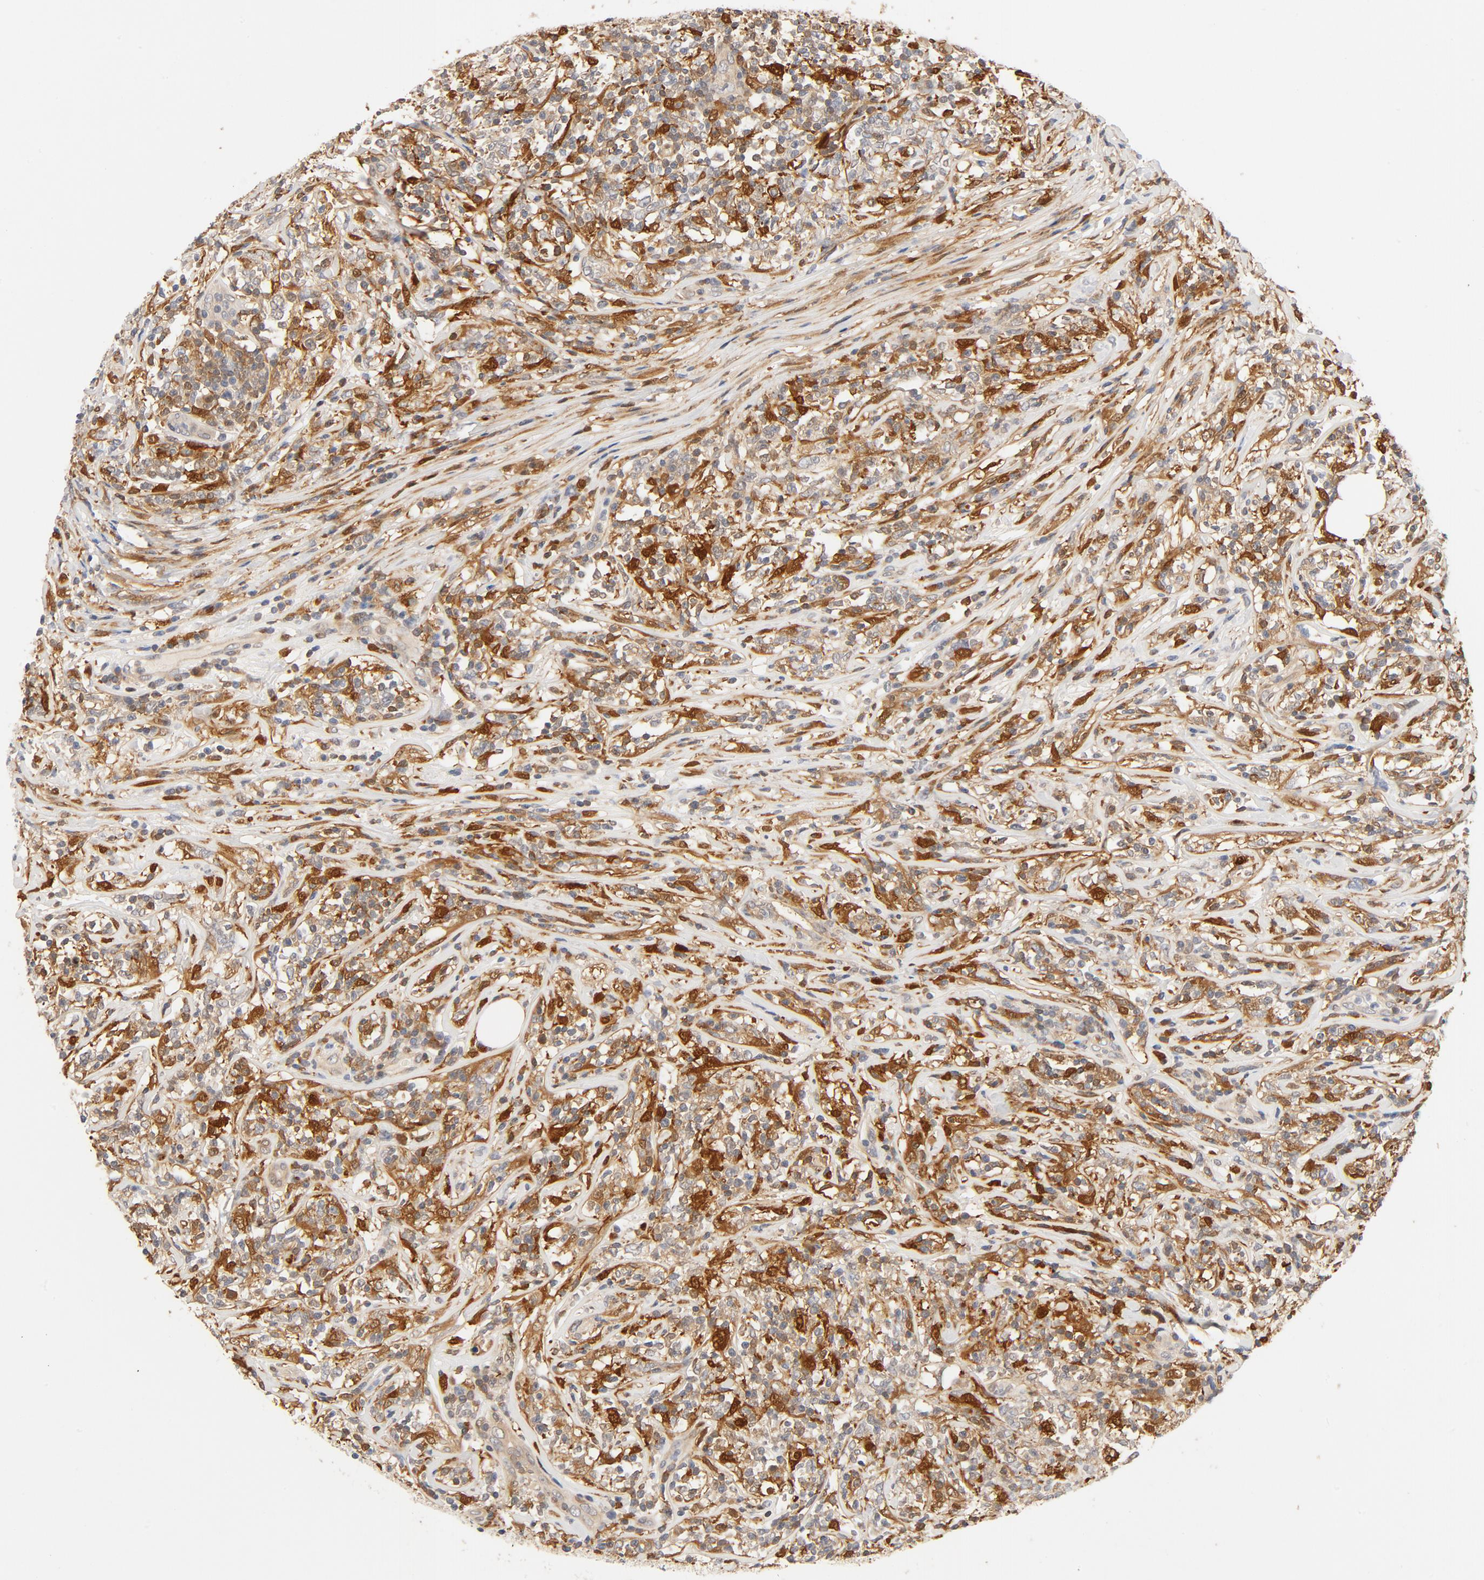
{"staining": {"intensity": "strong", "quantity": ">75%", "location": "cytoplasmic/membranous"}, "tissue": "lymphoma", "cell_type": "Tumor cells", "image_type": "cancer", "snomed": [{"axis": "morphology", "description": "Malignant lymphoma, non-Hodgkin's type, High grade"}, {"axis": "topography", "description": "Lymph node"}], "caption": "Tumor cells reveal high levels of strong cytoplasmic/membranous expression in about >75% of cells in human lymphoma.", "gene": "STAT1", "patient": {"sex": "female", "age": 84}}